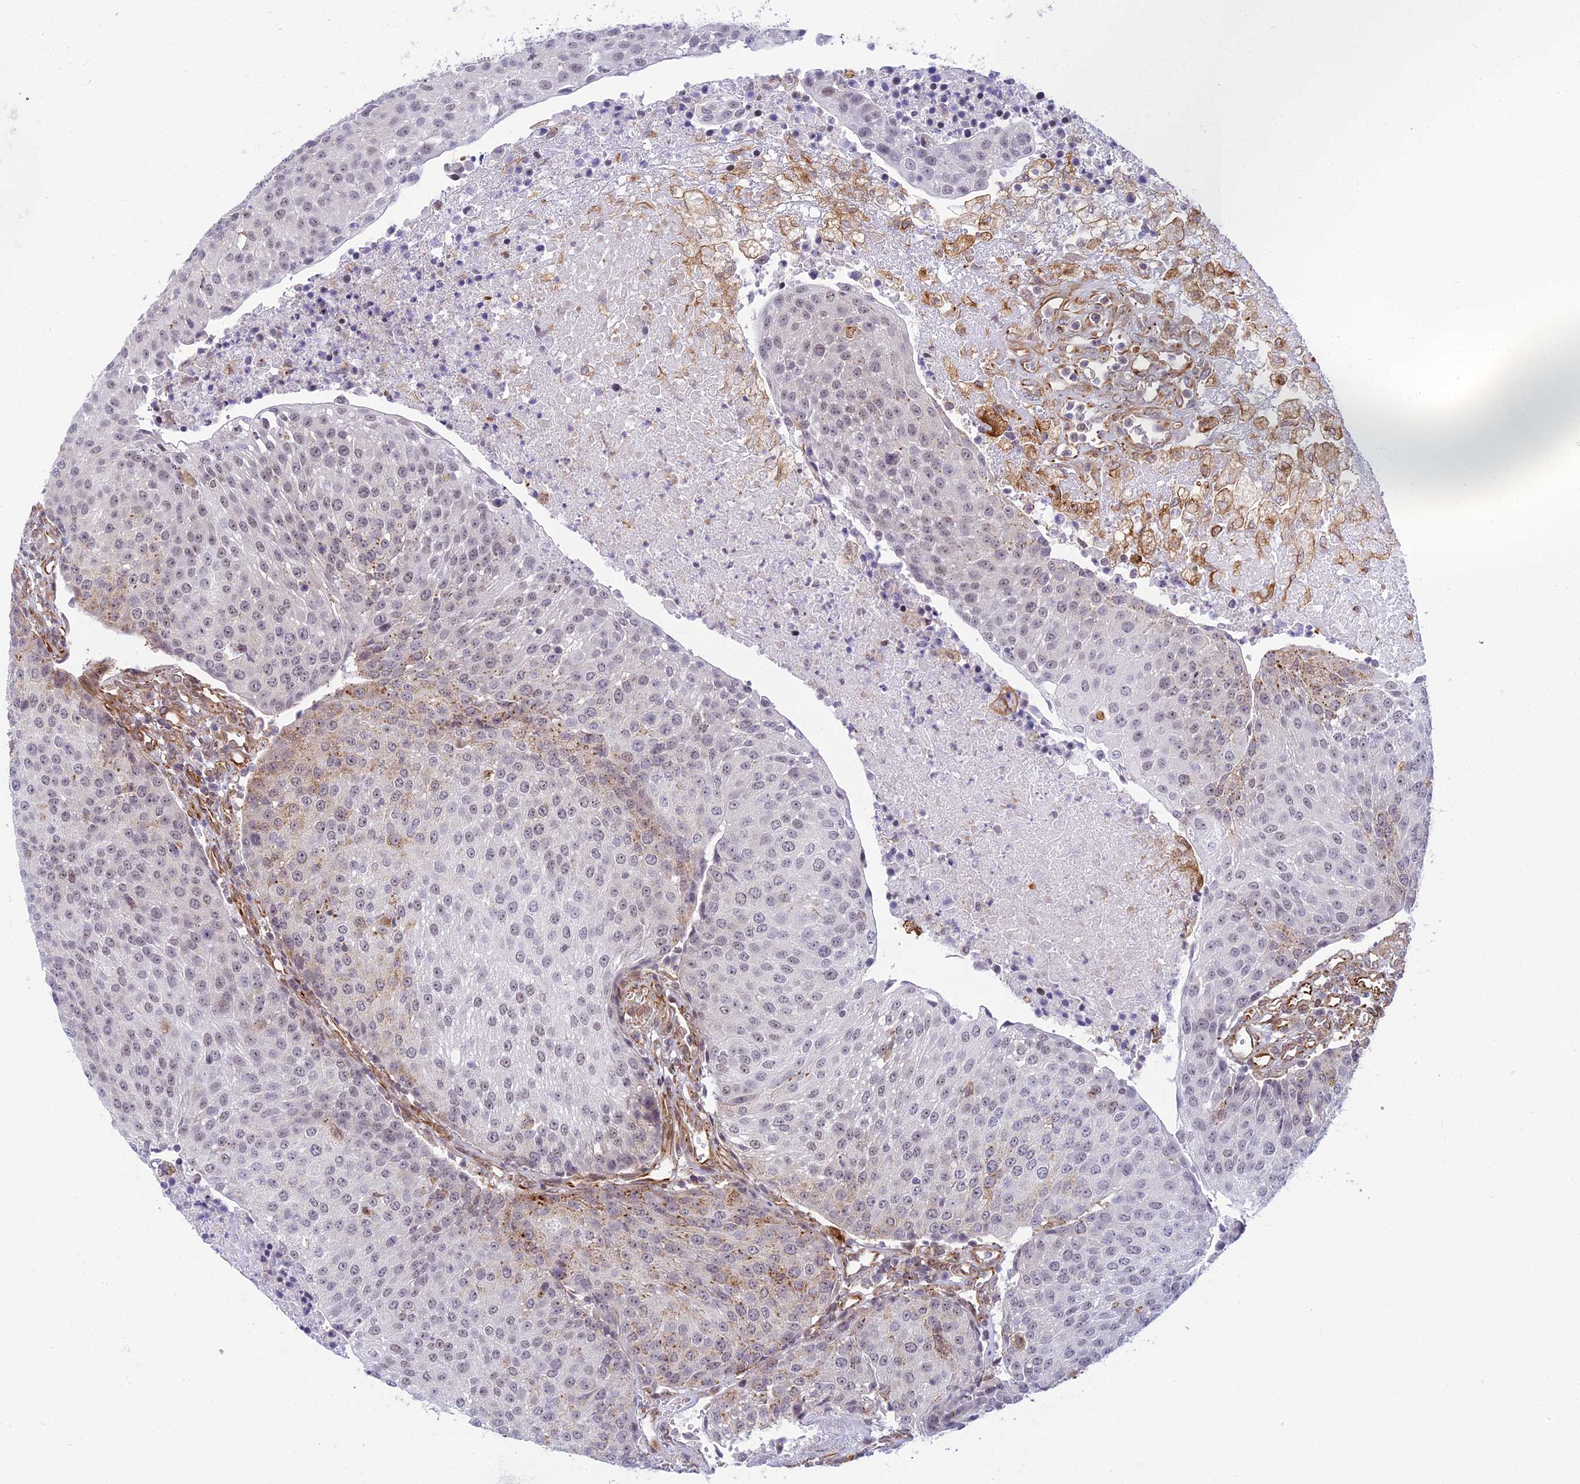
{"staining": {"intensity": "weak", "quantity": ">75%", "location": "cytoplasmic/membranous,nuclear"}, "tissue": "urothelial cancer", "cell_type": "Tumor cells", "image_type": "cancer", "snomed": [{"axis": "morphology", "description": "Urothelial carcinoma, High grade"}, {"axis": "topography", "description": "Urinary bladder"}], "caption": "Human urothelial carcinoma (high-grade) stained with a protein marker exhibits weak staining in tumor cells.", "gene": "SAPCD2", "patient": {"sex": "female", "age": 85}}